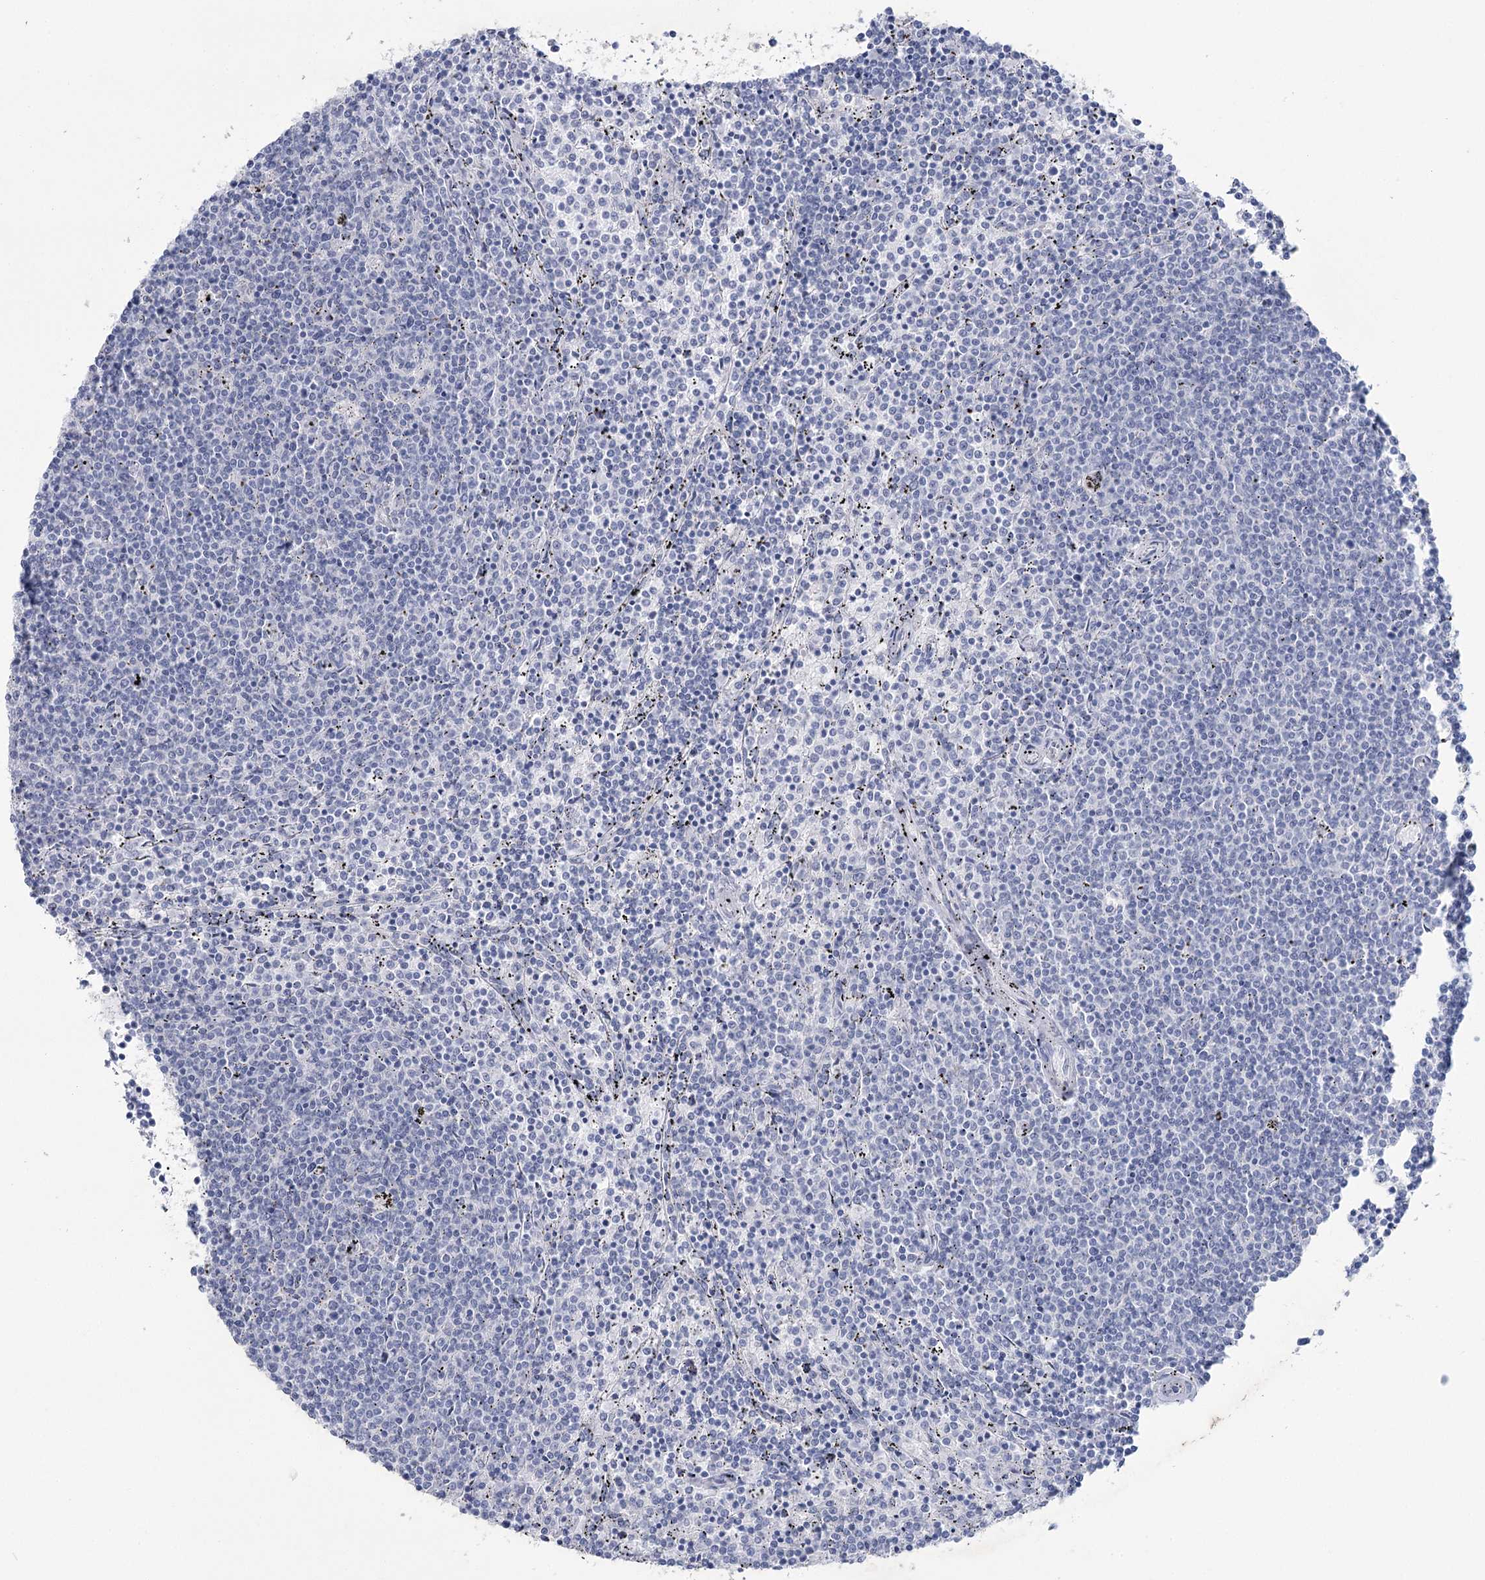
{"staining": {"intensity": "negative", "quantity": "none", "location": "none"}, "tissue": "lymphoma", "cell_type": "Tumor cells", "image_type": "cancer", "snomed": [{"axis": "morphology", "description": "Malignant lymphoma, non-Hodgkin's type, Low grade"}, {"axis": "topography", "description": "Spleen"}], "caption": "Tumor cells show no significant positivity in lymphoma. (Brightfield microscopy of DAB immunohistochemistry (IHC) at high magnification).", "gene": "CCDC88A", "patient": {"sex": "female", "age": 50}}